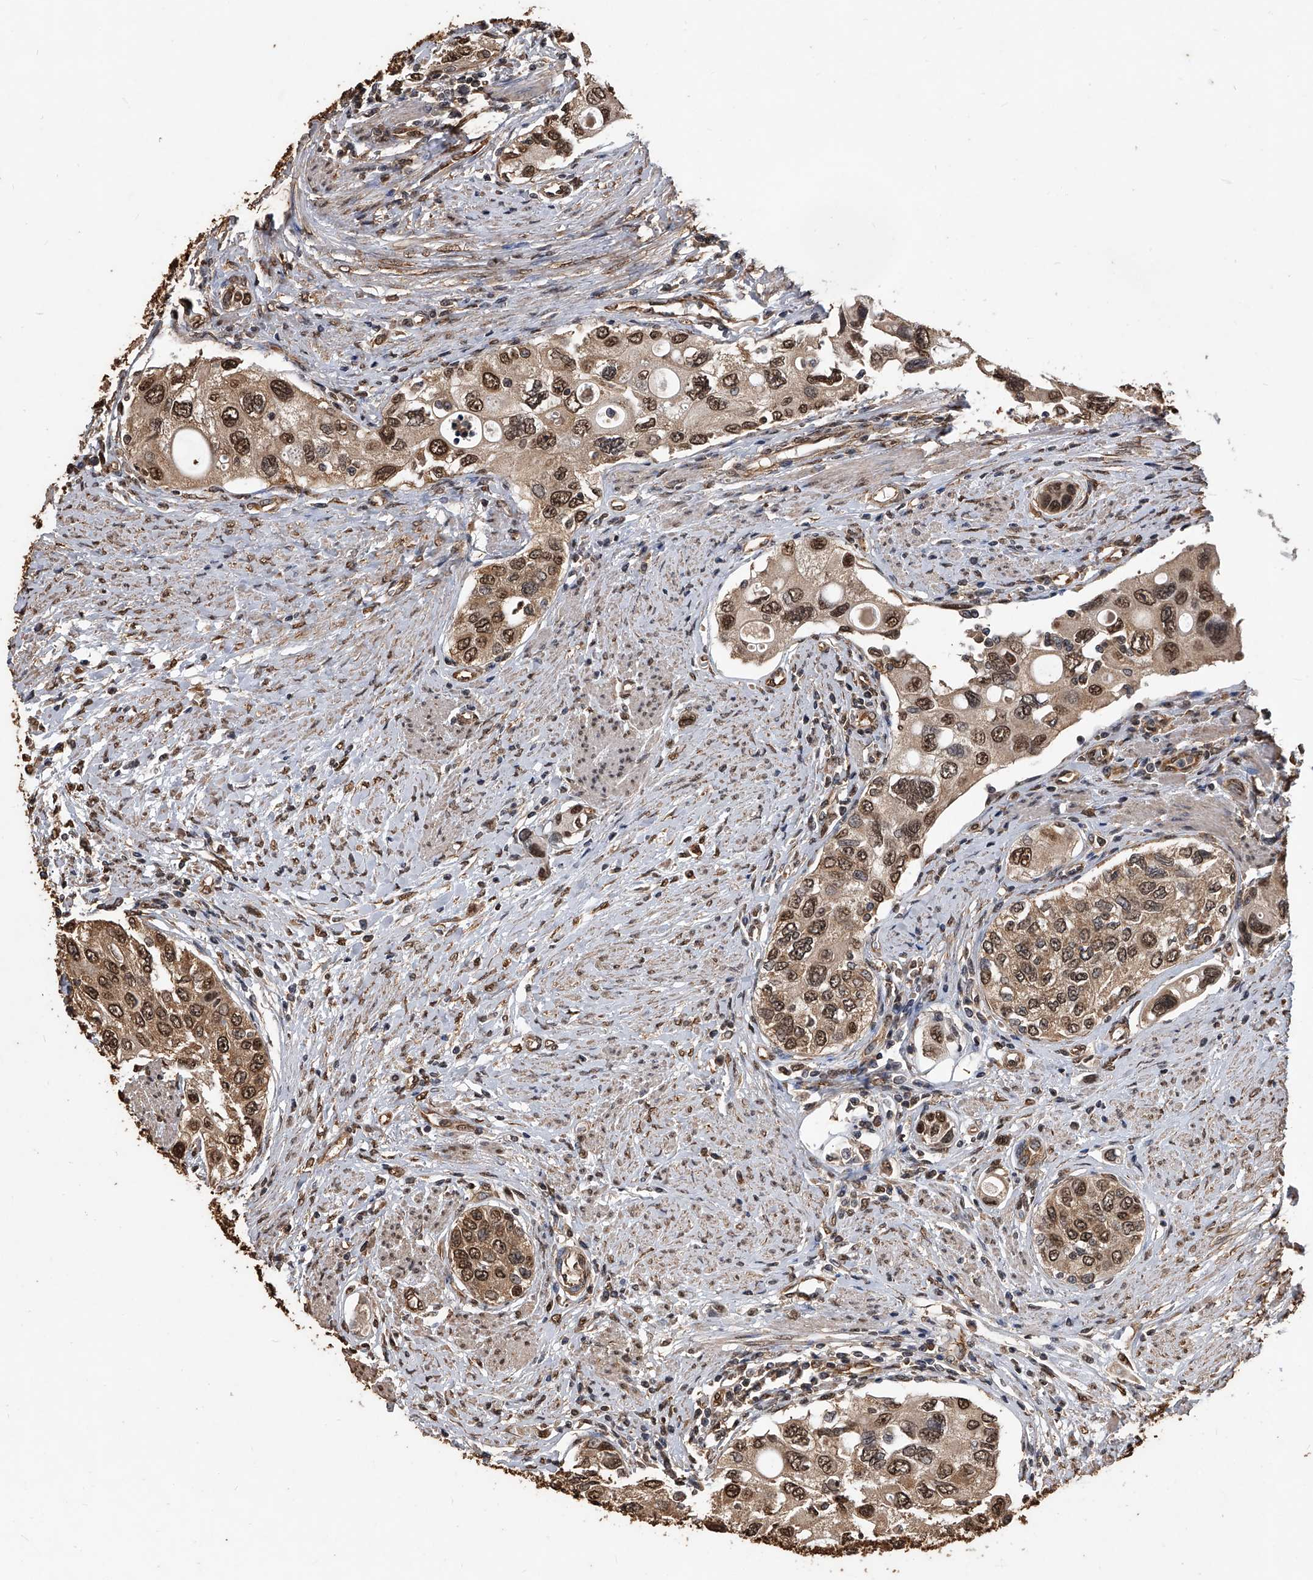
{"staining": {"intensity": "strong", "quantity": ">75%", "location": "cytoplasmic/membranous,nuclear"}, "tissue": "urothelial cancer", "cell_type": "Tumor cells", "image_type": "cancer", "snomed": [{"axis": "morphology", "description": "Urothelial carcinoma, High grade"}, {"axis": "topography", "description": "Urinary bladder"}], "caption": "DAB (3,3'-diaminobenzidine) immunohistochemical staining of urothelial carcinoma (high-grade) shows strong cytoplasmic/membranous and nuclear protein expression in about >75% of tumor cells. Ihc stains the protein of interest in brown and the nuclei are stained blue.", "gene": "FBXL4", "patient": {"sex": "female", "age": 56}}